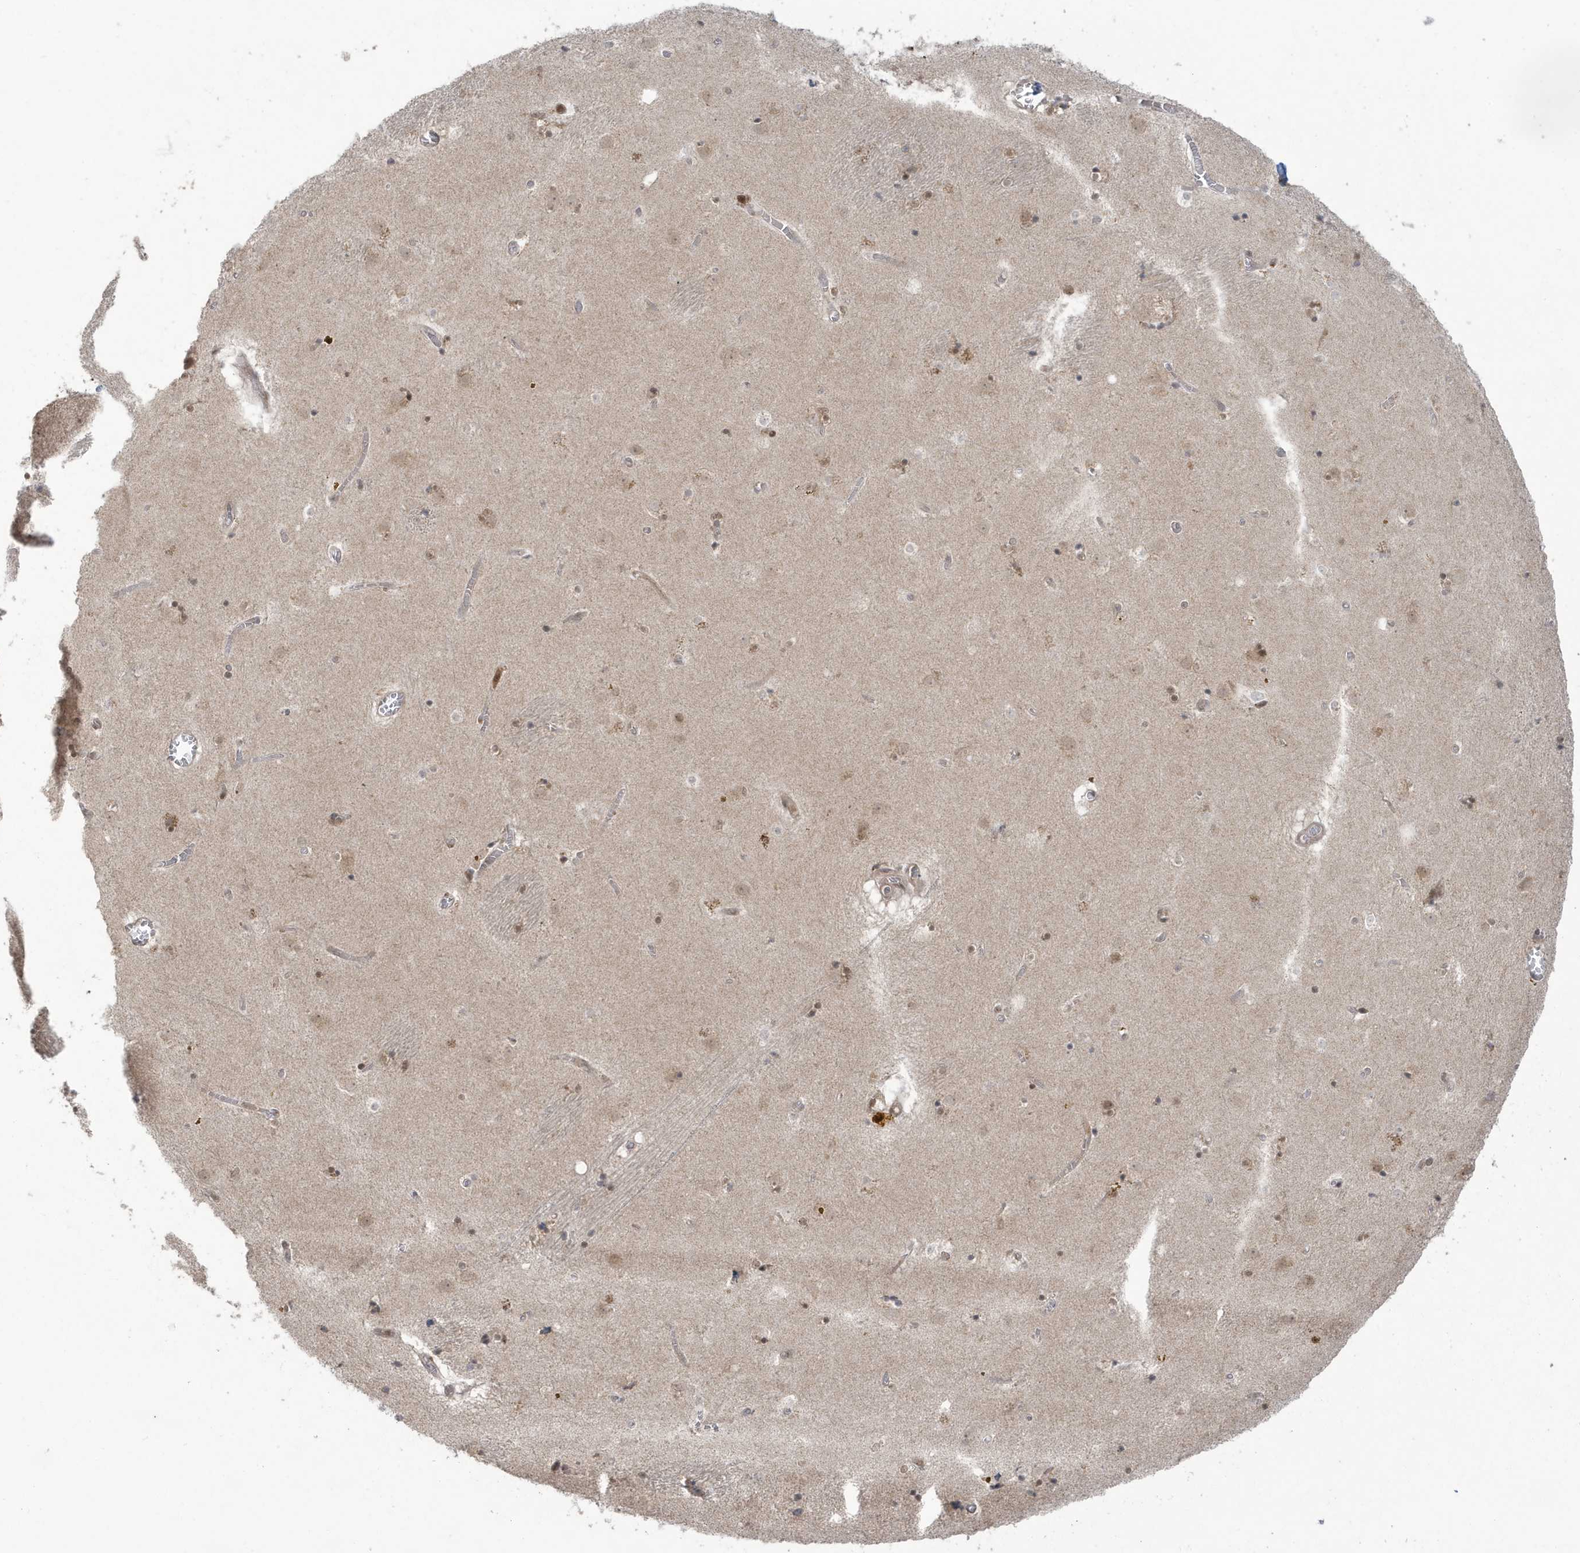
{"staining": {"intensity": "weak", "quantity": "25%-75%", "location": "nuclear"}, "tissue": "caudate", "cell_type": "Glial cells", "image_type": "normal", "snomed": [{"axis": "morphology", "description": "Normal tissue, NOS"}, {"axis": "topography", "description": "Lateral ventricle wall"}], "caption": "Brown immunohistochemical staining in benign human caudate reveals weak nuclear positivity in approximately 25%-75% of glial cells.", "gene": "C1orf52", "patient": {"sex": "male", "age": 70}}